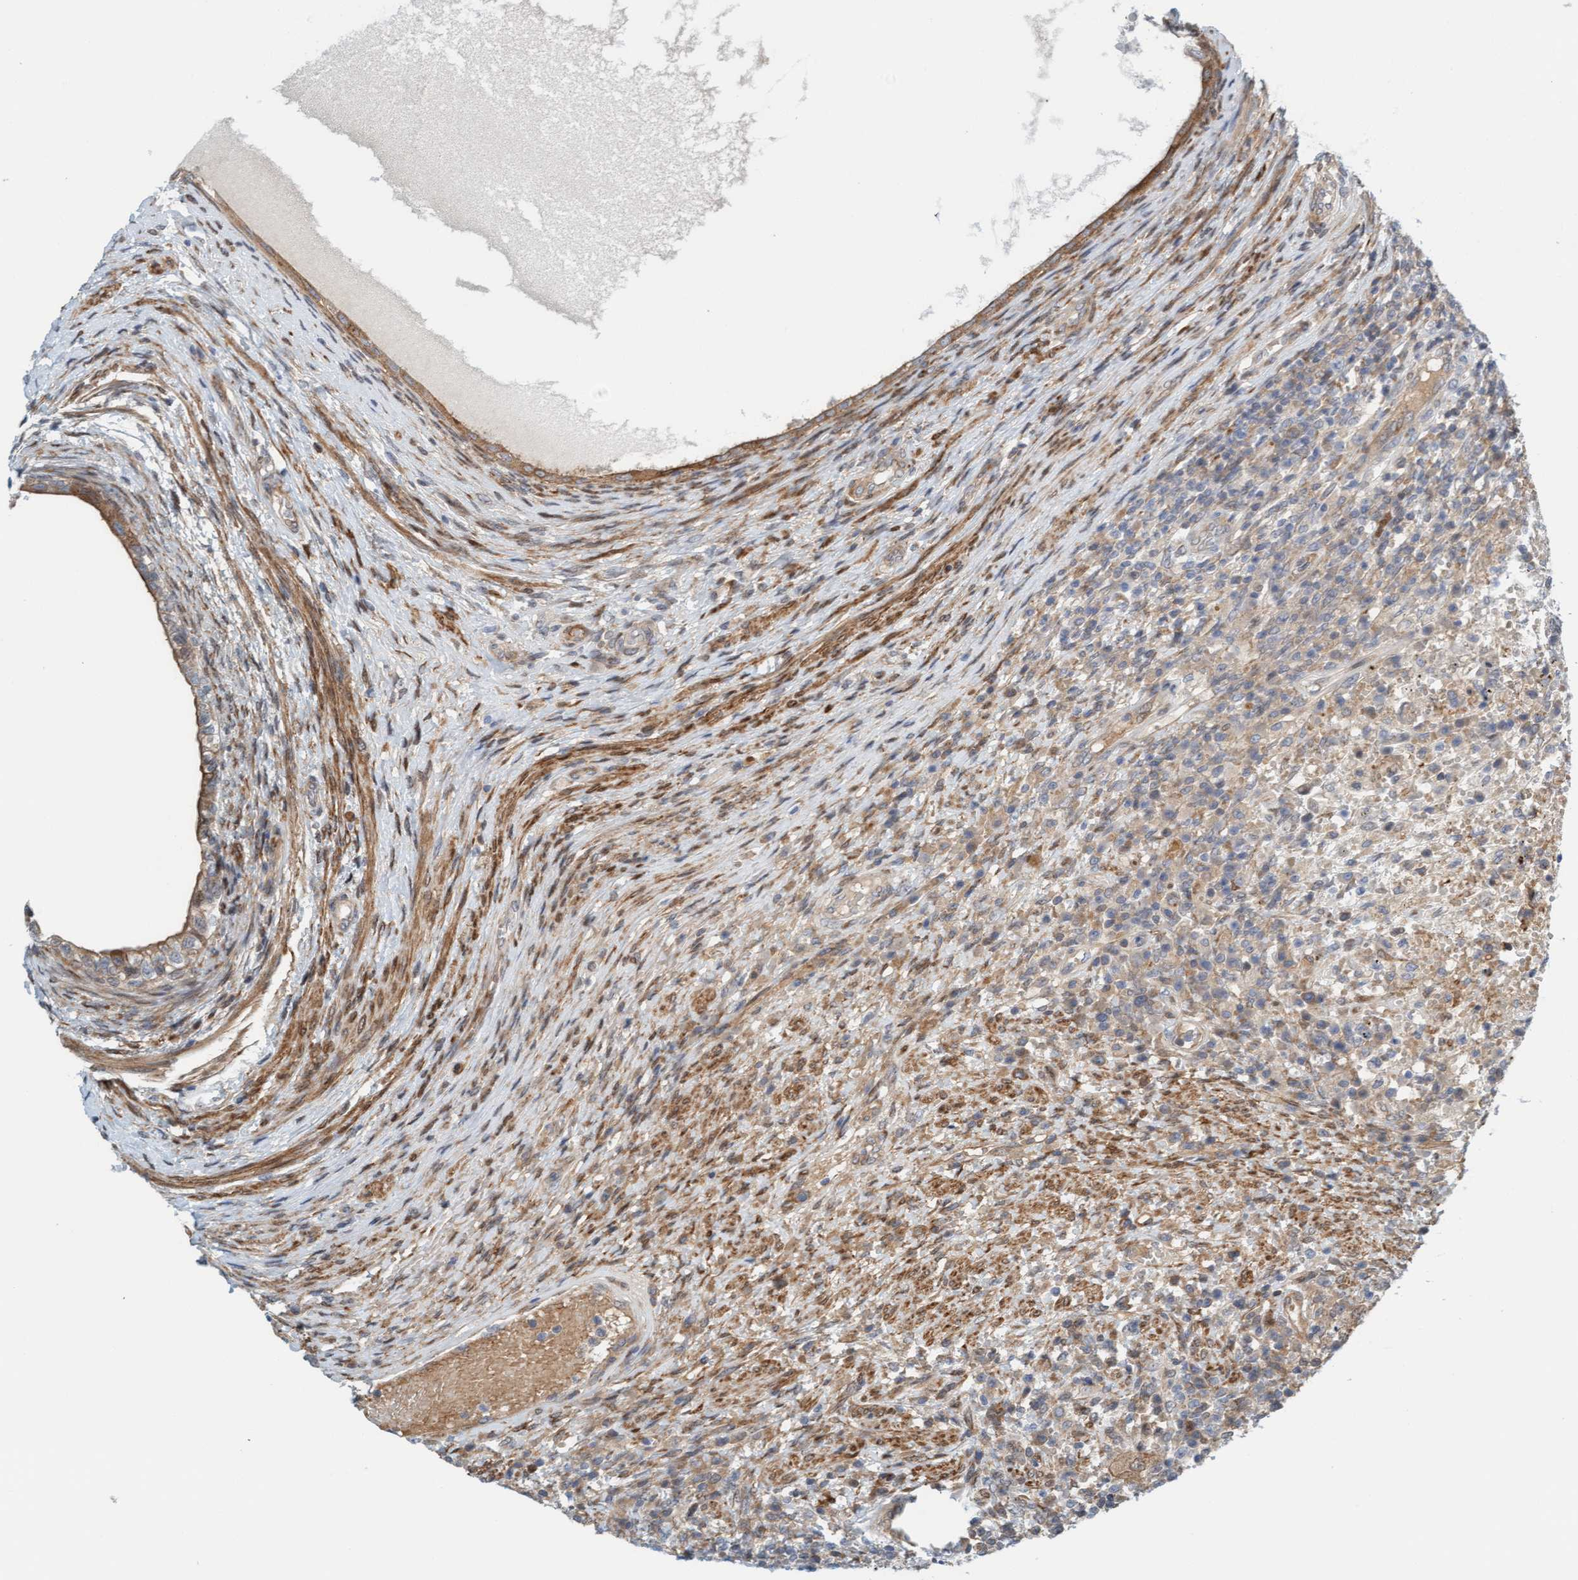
{"staining": {"intensity": "weak", "quantity": "<25%", "location": "cytoplasmic/membranous"}, "tissue": "testis cancer", "cell_type": "Tumor cells", "image_type": "cancer", "snomed": [{"axis": "morphology", "description": "Carcinoma, Embryonal, NOS"}, {"axis": "topography", "description": "Testis"}], "caption": "A micrograph of human embryonal carcinoma (testis) is negative for staining in tumor cells.", "gene": "EIF4EBP1", "patient": {"sex": "male", "age": 26}}